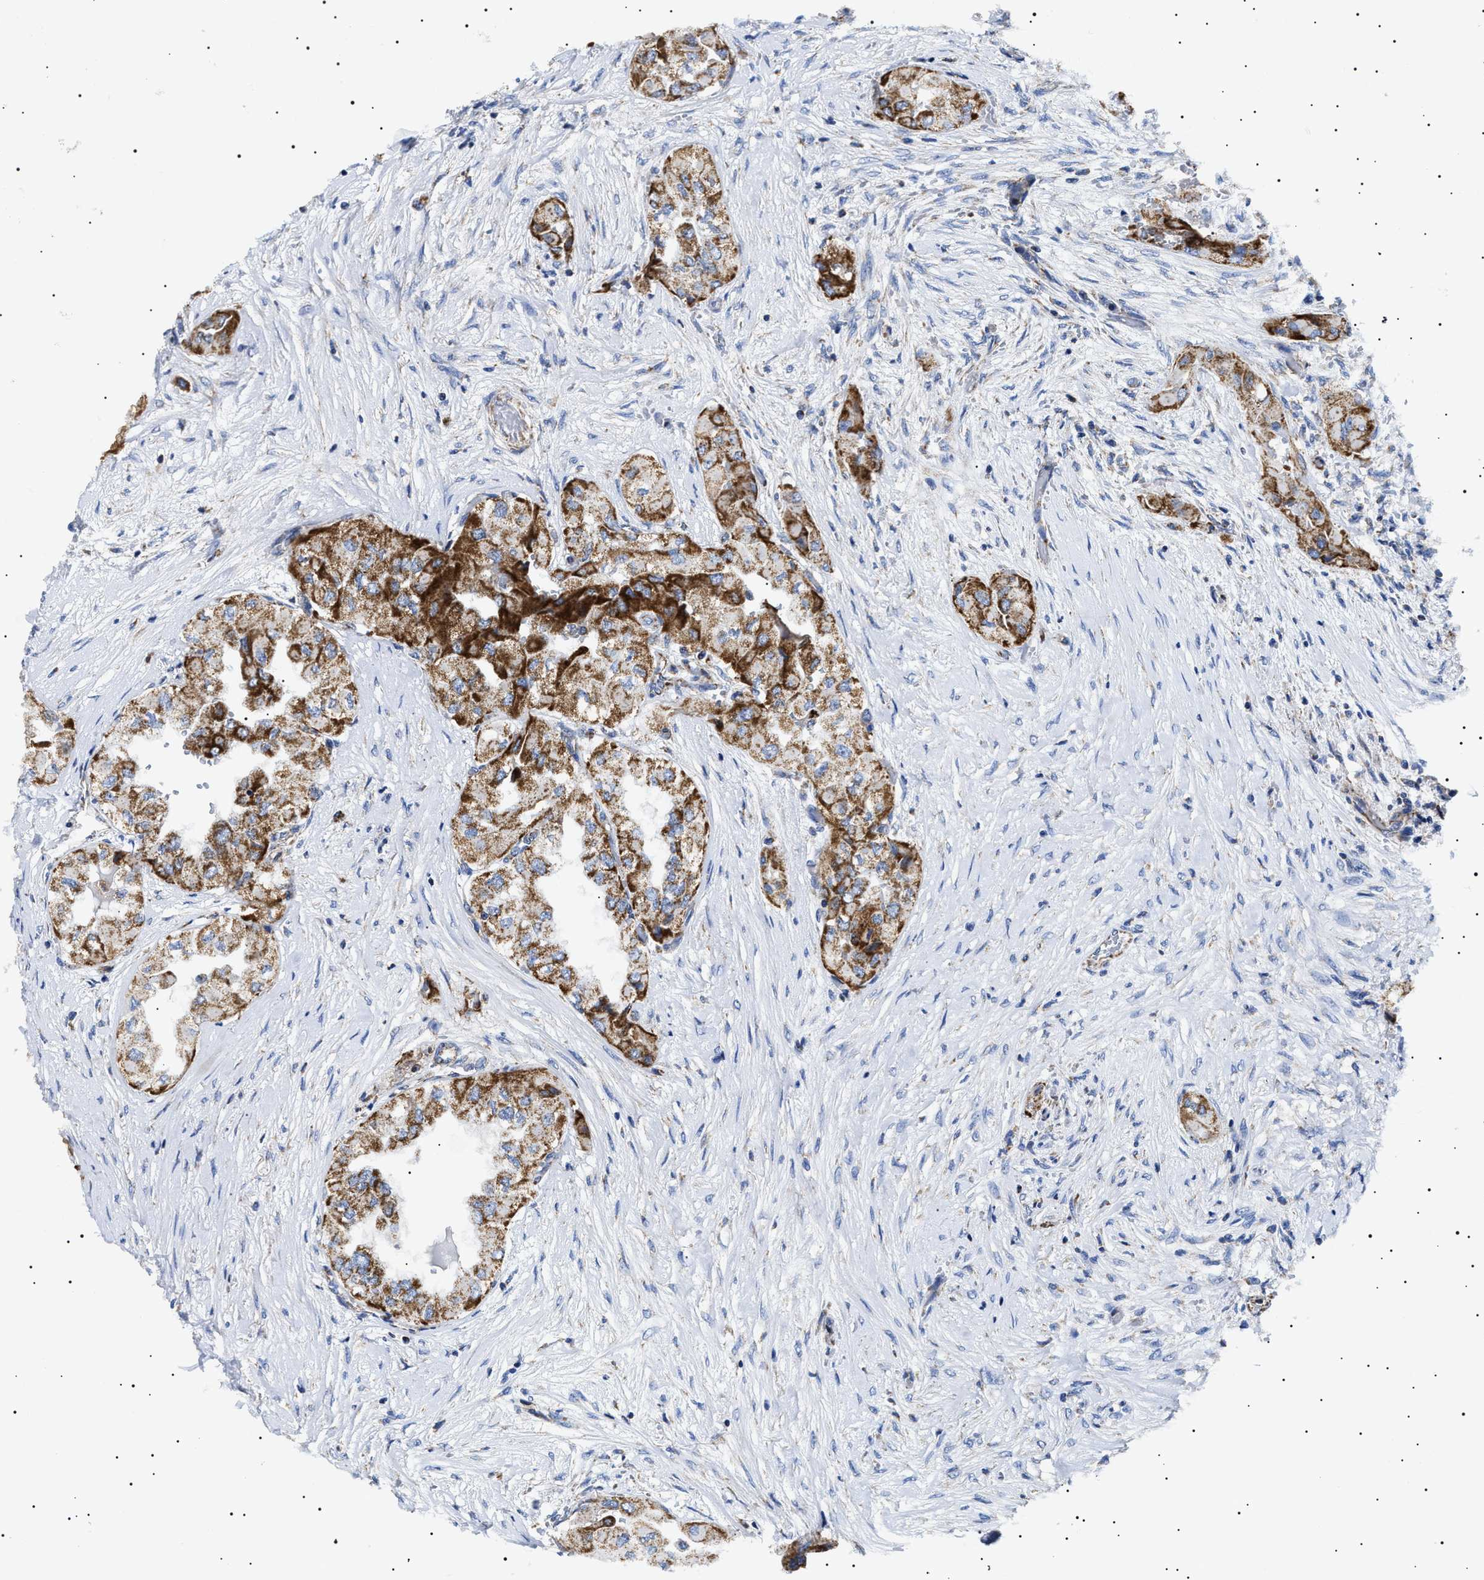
{"staining": {"intensity": "strong", "quantity": ">75%", "location": "cytoplasmic/membranous"}, "tissue": "thyroid cancer", "cell_type": "Tumor cells", "image_type": "cancer", "snomed": [{"axis": "morphology", "description": "Papillary adenocarcinoma, NOS"}, {"axis": "topography", "description": "Thyroid gland"}], "caption": "The immunohistochemical stain labels strong cytoplasmic/membranous staining in tumor cells of thyroid papillary adenocarcinoma tissue.", "gene": "CHRDL2", "patient": {"sex": "female", "age": 59}}